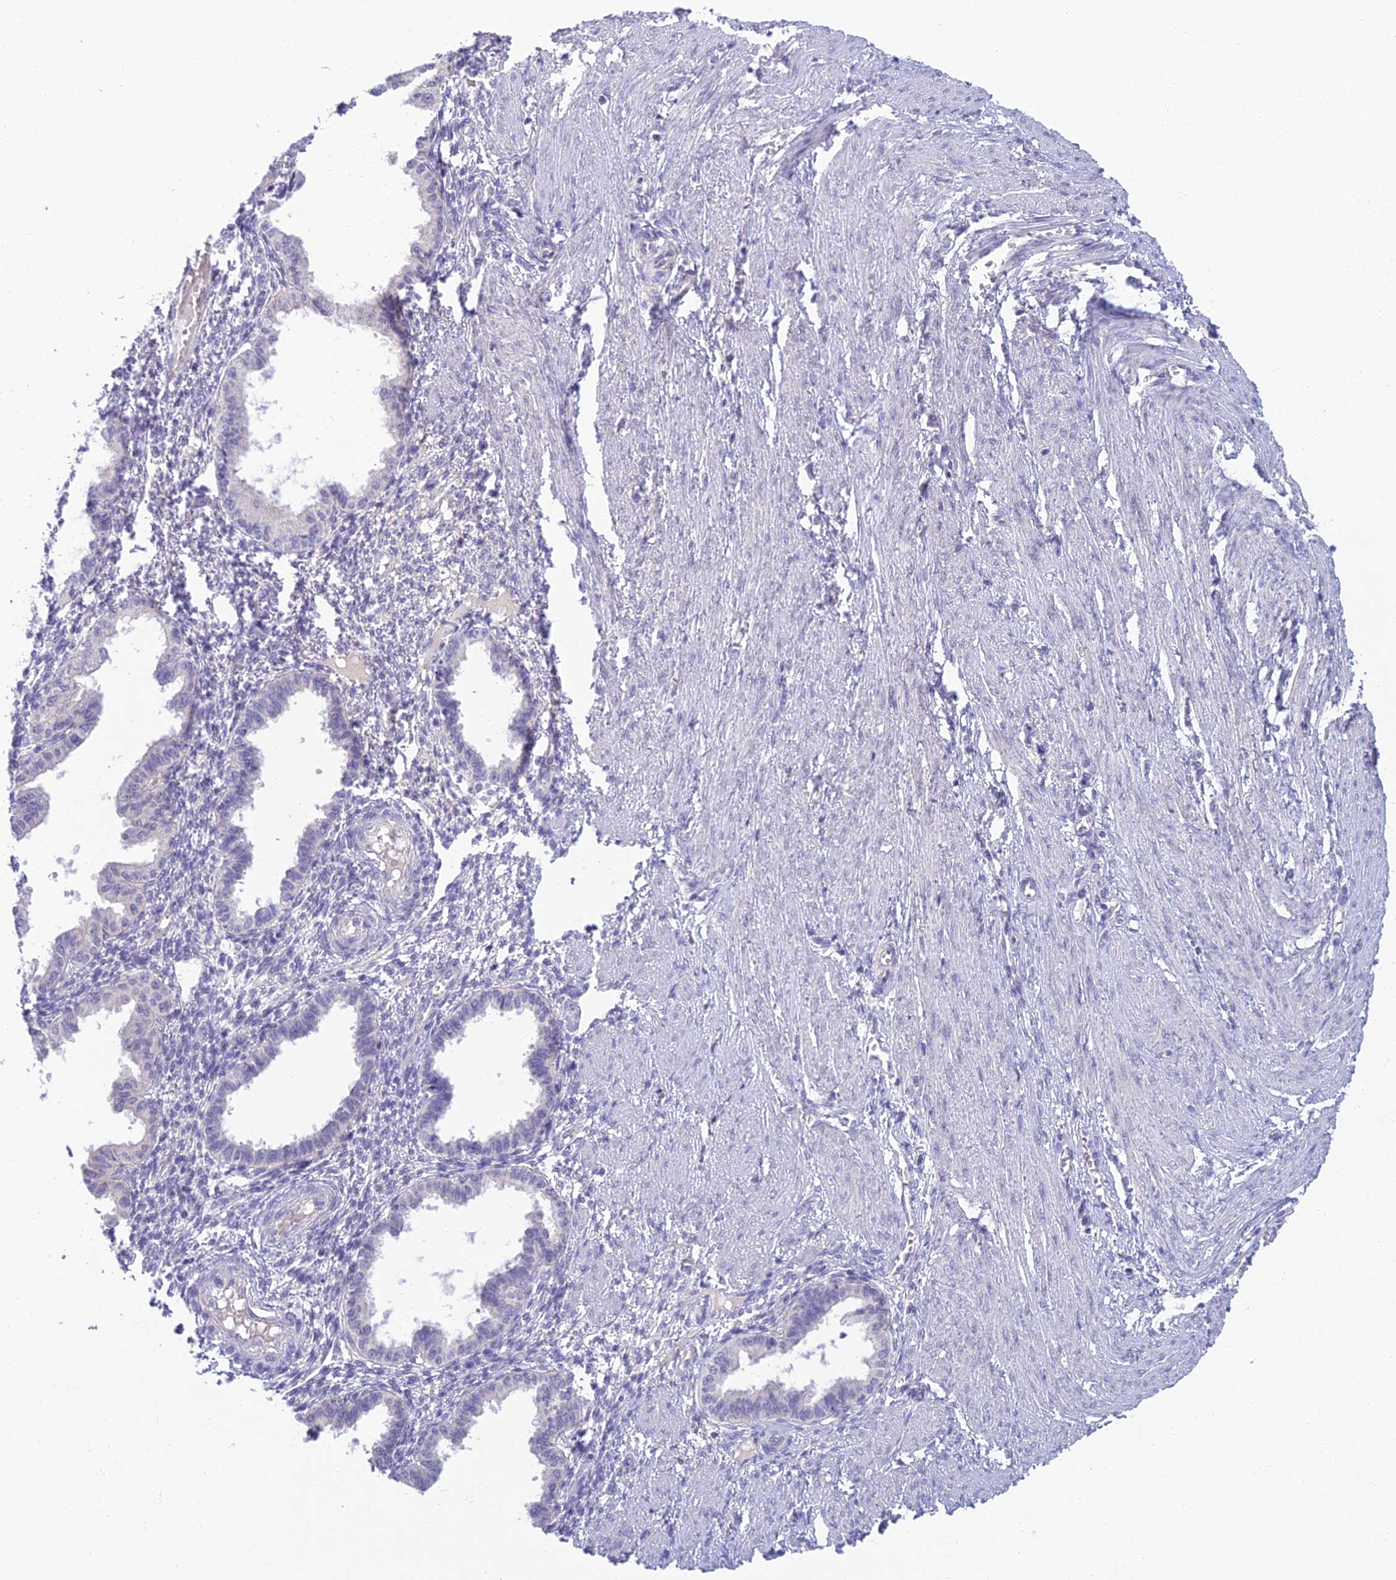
{"staining": {"intensity": "negative", "quantity": "none", "location": "none"}, "tissue": "endometrium", "cell_type": "Cells in endometrial stroma", "image_type": "normal", "snomed": [{"axis": "morphology", "description": "Normal tissue, NOS"}, {"axis": "topography", "description": "Endometrium"}], "caption": "Immunohistochemistry (IHC) photomicrograph of normal human endometrium stained for a protein (brown), which reveals no expression in cells in endometrial stroma. (Brightfield microscopy of DAB (3,3'-diaminobenzidine) immunohistochemistry at high magnification).", "gene": "SLC25A41", "patient": {"sex": "female", "age": 33}}